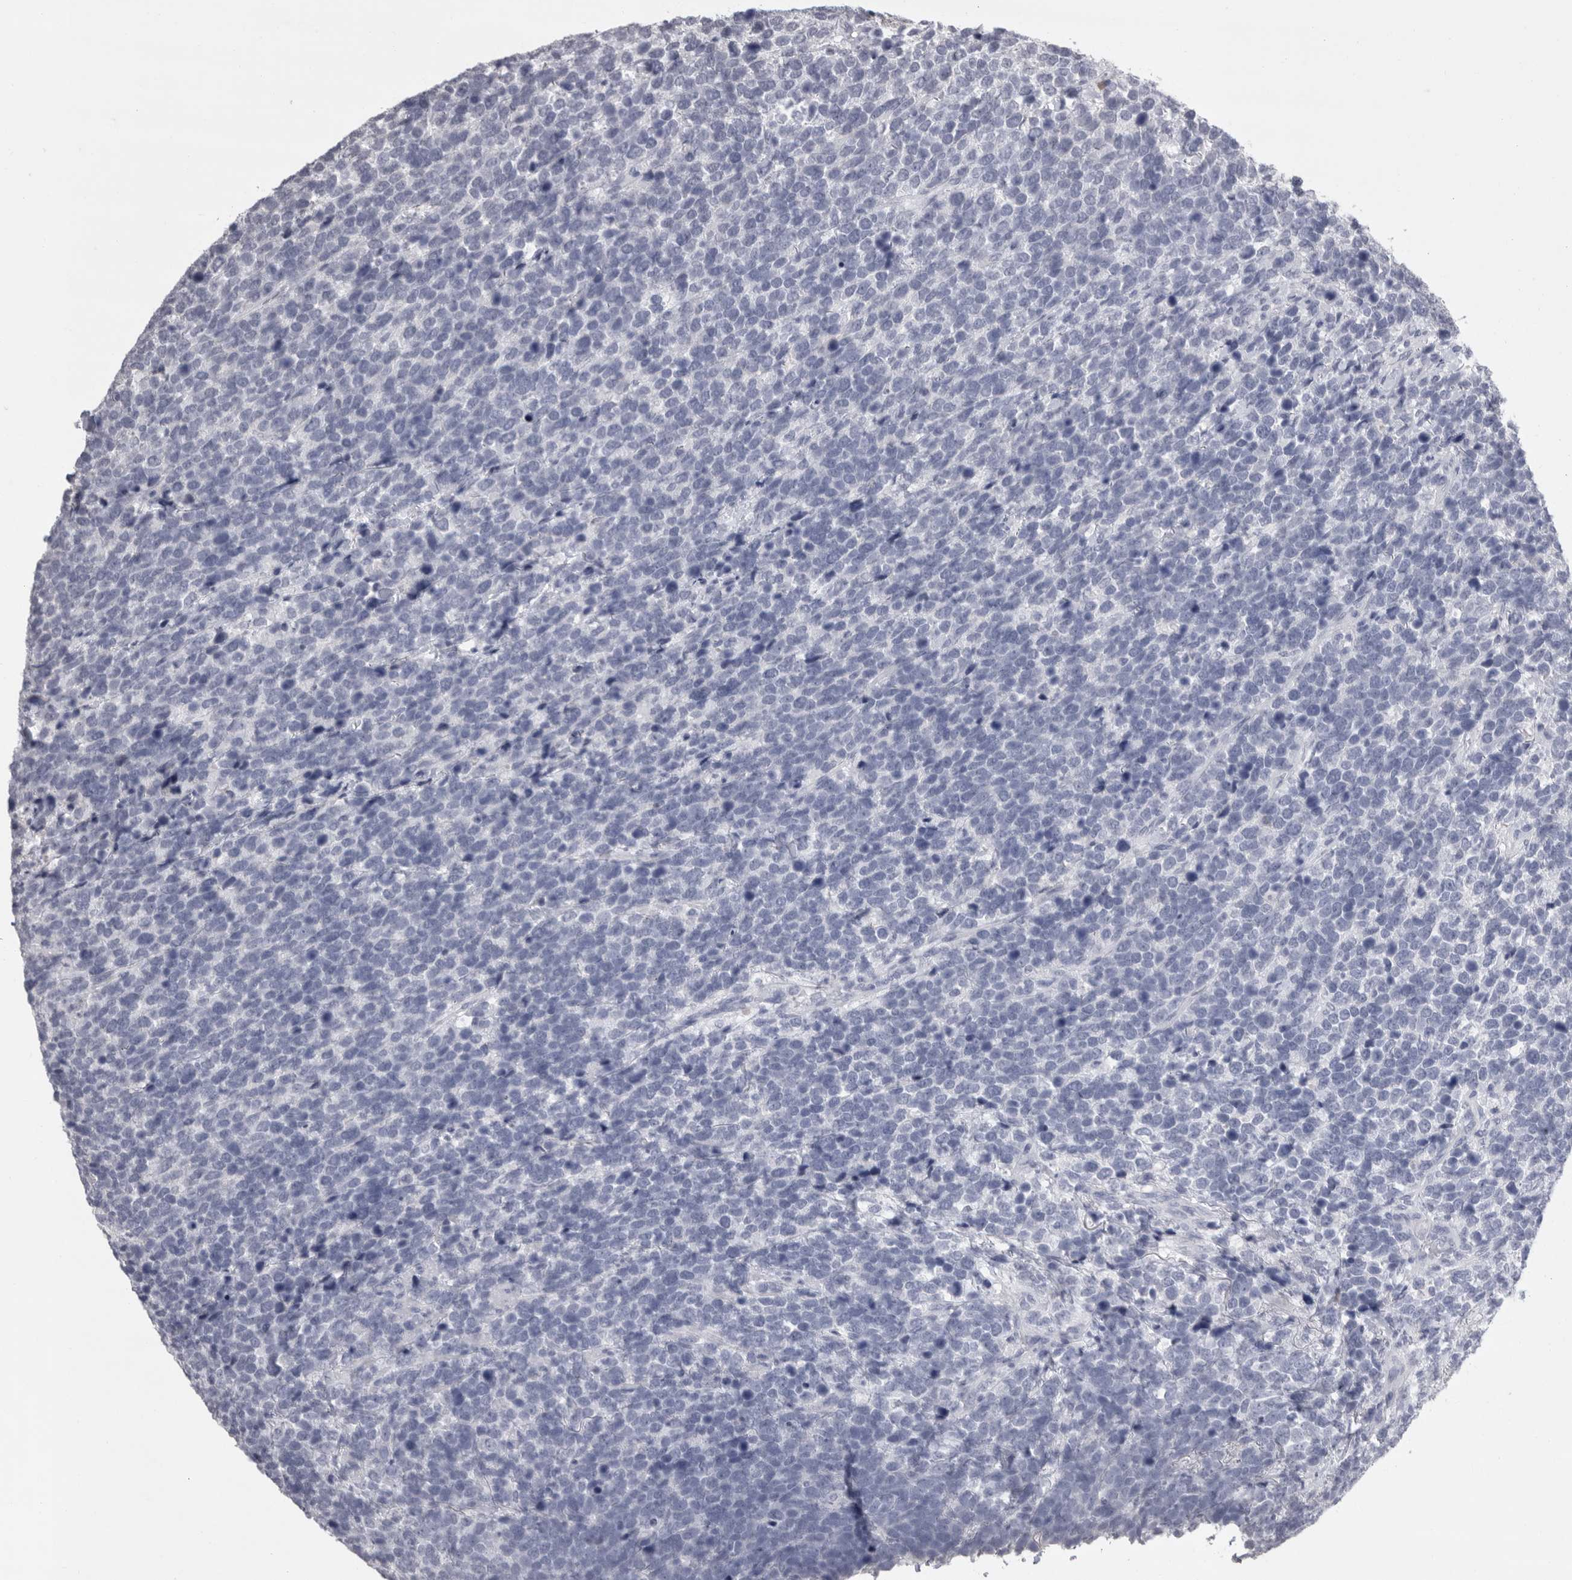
{"staining": {"intensity": "negative", "quantity": "none", "location": "none"}, "tissue": "urothelial cancer", "cell_type": "Tumor cells", "image_type": "cancer", "snomed": [{"axis": "morphology", "description": "Urothelial carcinoma, High grade"}, {"axis": "topography", "description": "Urinary bladder"}], "caption": "Urothelial cancer stained for a protein using IHC shows no expression tumor cells.", "gene": "GNLY", "patient": {"sex": "female", "age": 82}}